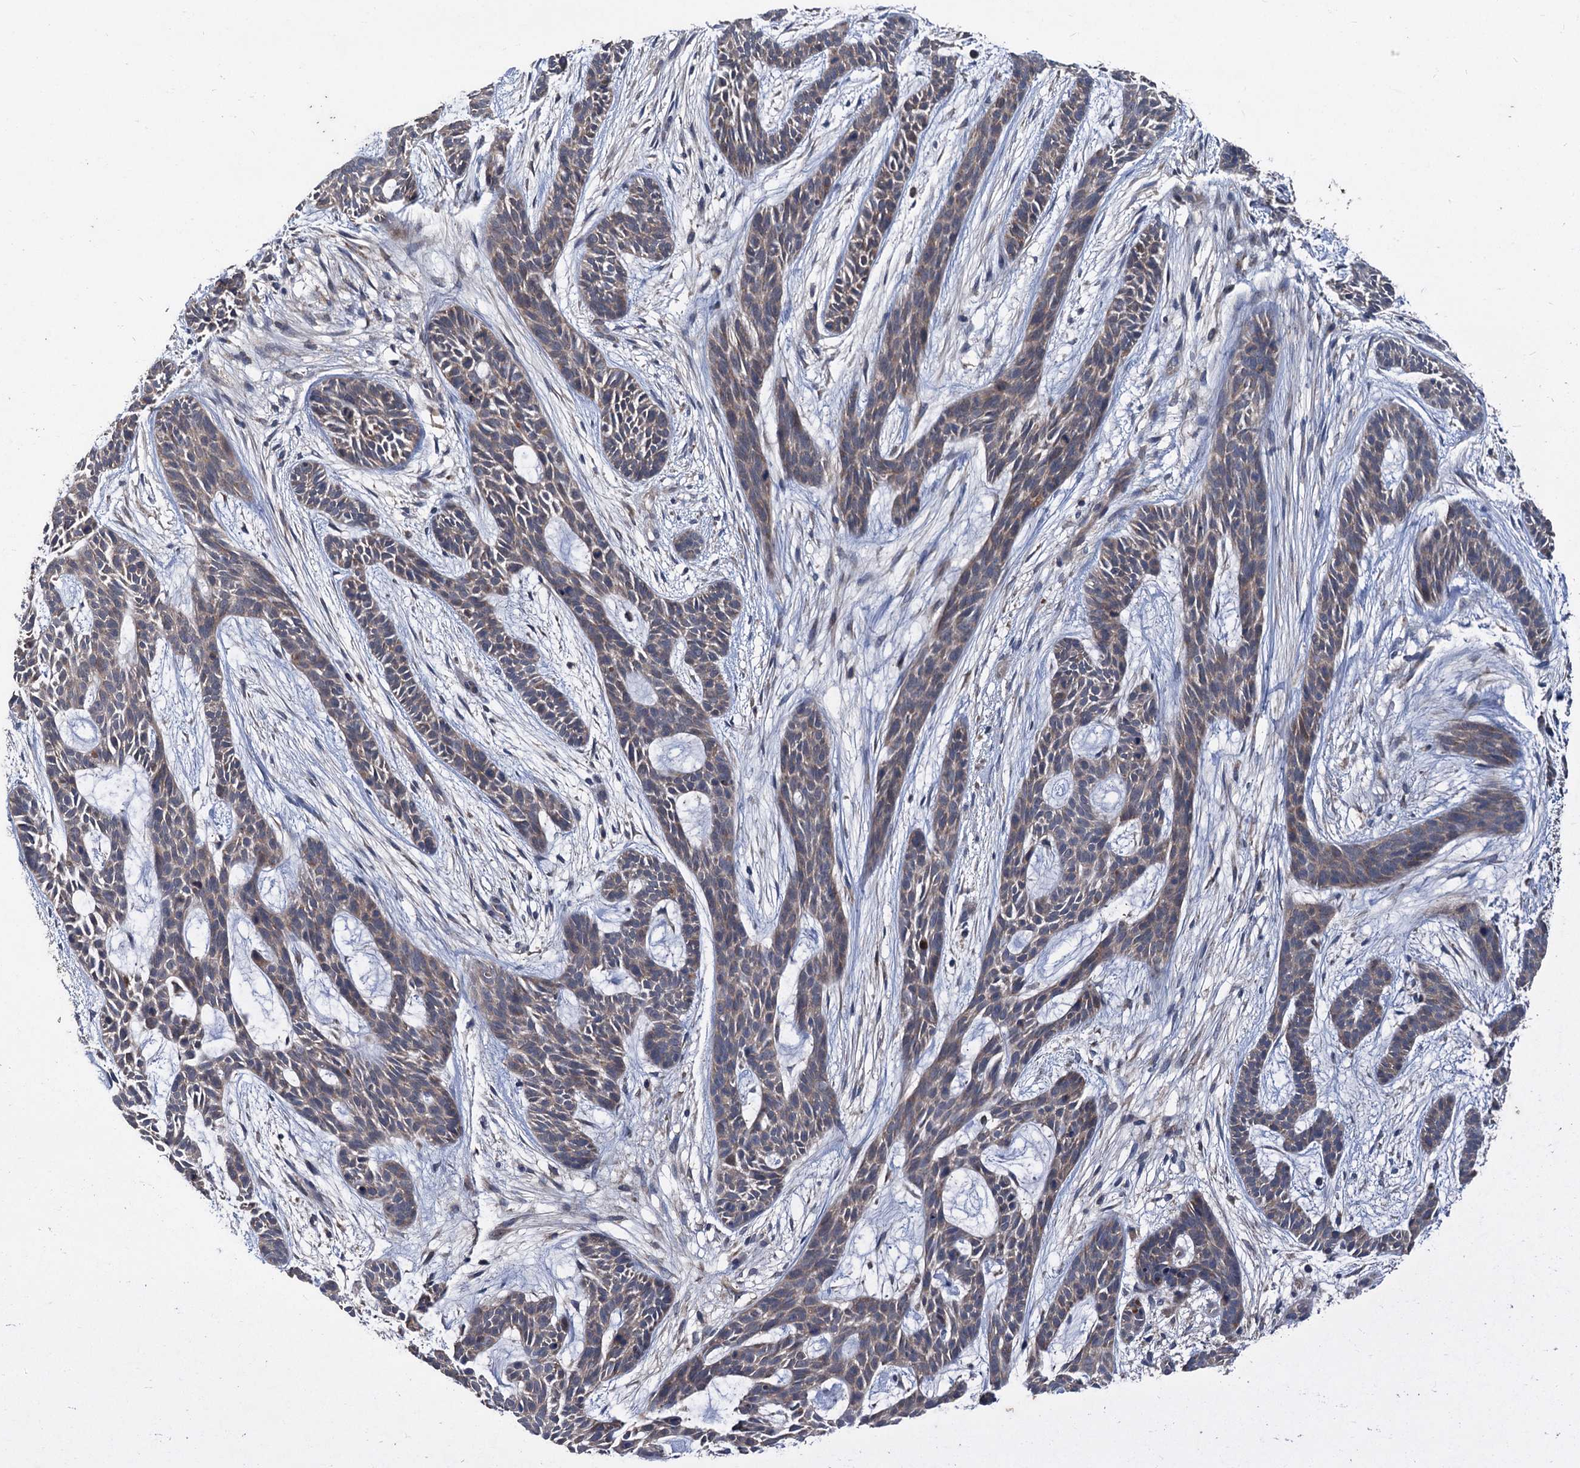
{"staining": {"intensity": "weak", "quantity": "25%-75%", "location": "cytoplasmic/membranous"}, "tissue": "skin cancer", "cell_type": "Tumor cells", "image_type": "cancer", "snomed": [{"axis": "morphology", "description": "Basal cell carcinoma"}, {"axis": "topography", "description": "Skin"}], "caption": "Protein staining of skin cancer tissue reveals weak cytoplasmic/membranous expression in about 25%-75% of tumor cells.", "gene": "OTUB1", "patient": {"sex": "male", "age": 89}}